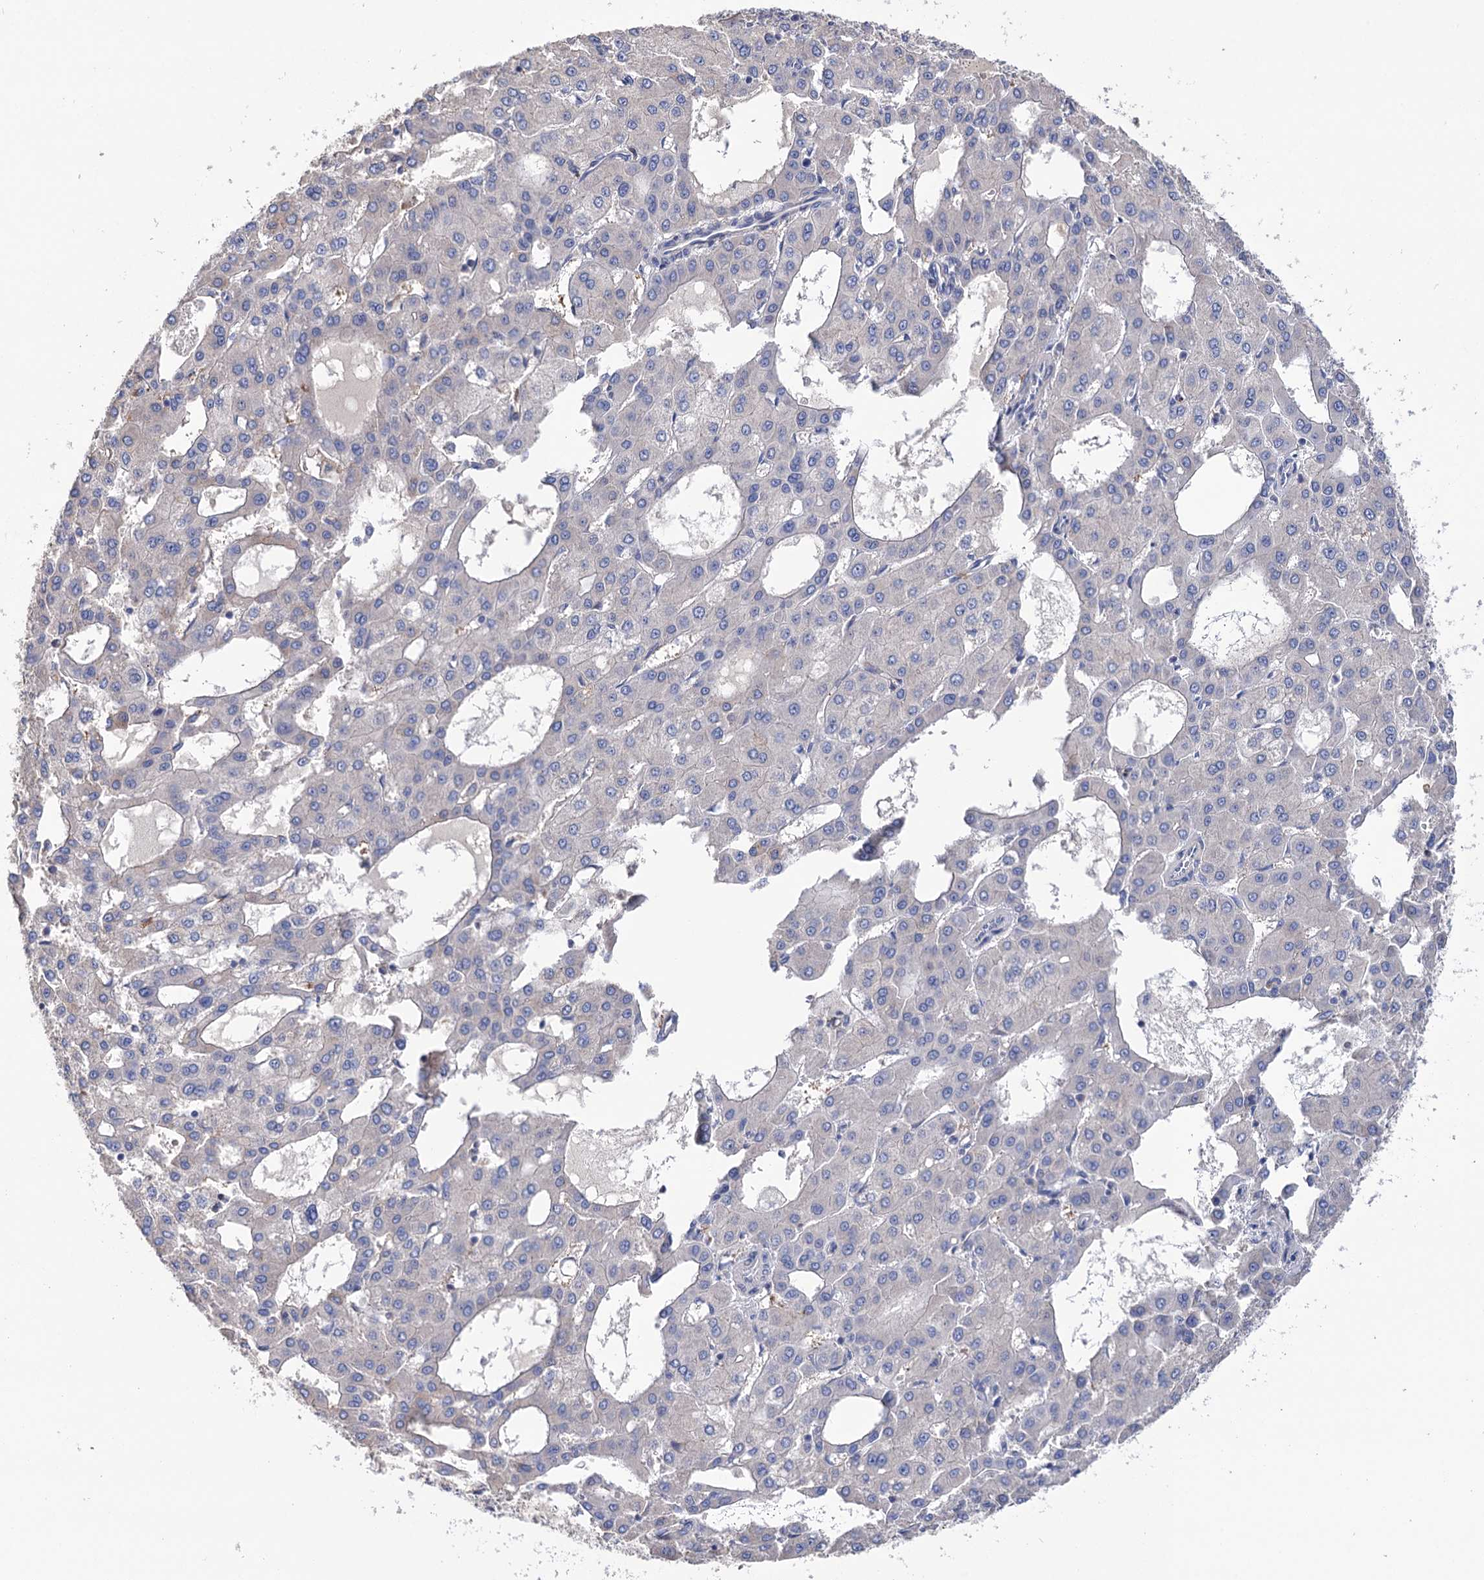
{"staining": {"intensity": "negative", "quantity": "none", "location": "none"}, "tissue": "liver cancer", "cell_type": "Tumor cells", "image_type": "cancer", "snomed": [{"axis": "morphology", "description": "Carcinoma, Hepatocellular, NOS"}, {"axis": "topography", "description": "Liver"}], "caption": "Liver cancer (hepatocellular carcinoma) was stained to show a protein in brown. There is no significant staining in tumor cells. (Immunohistochemistry (ihc), brightfield microscopy, high magnification).", "gene": "BBS4", "patient": {"sex": "male", "age": 47}}